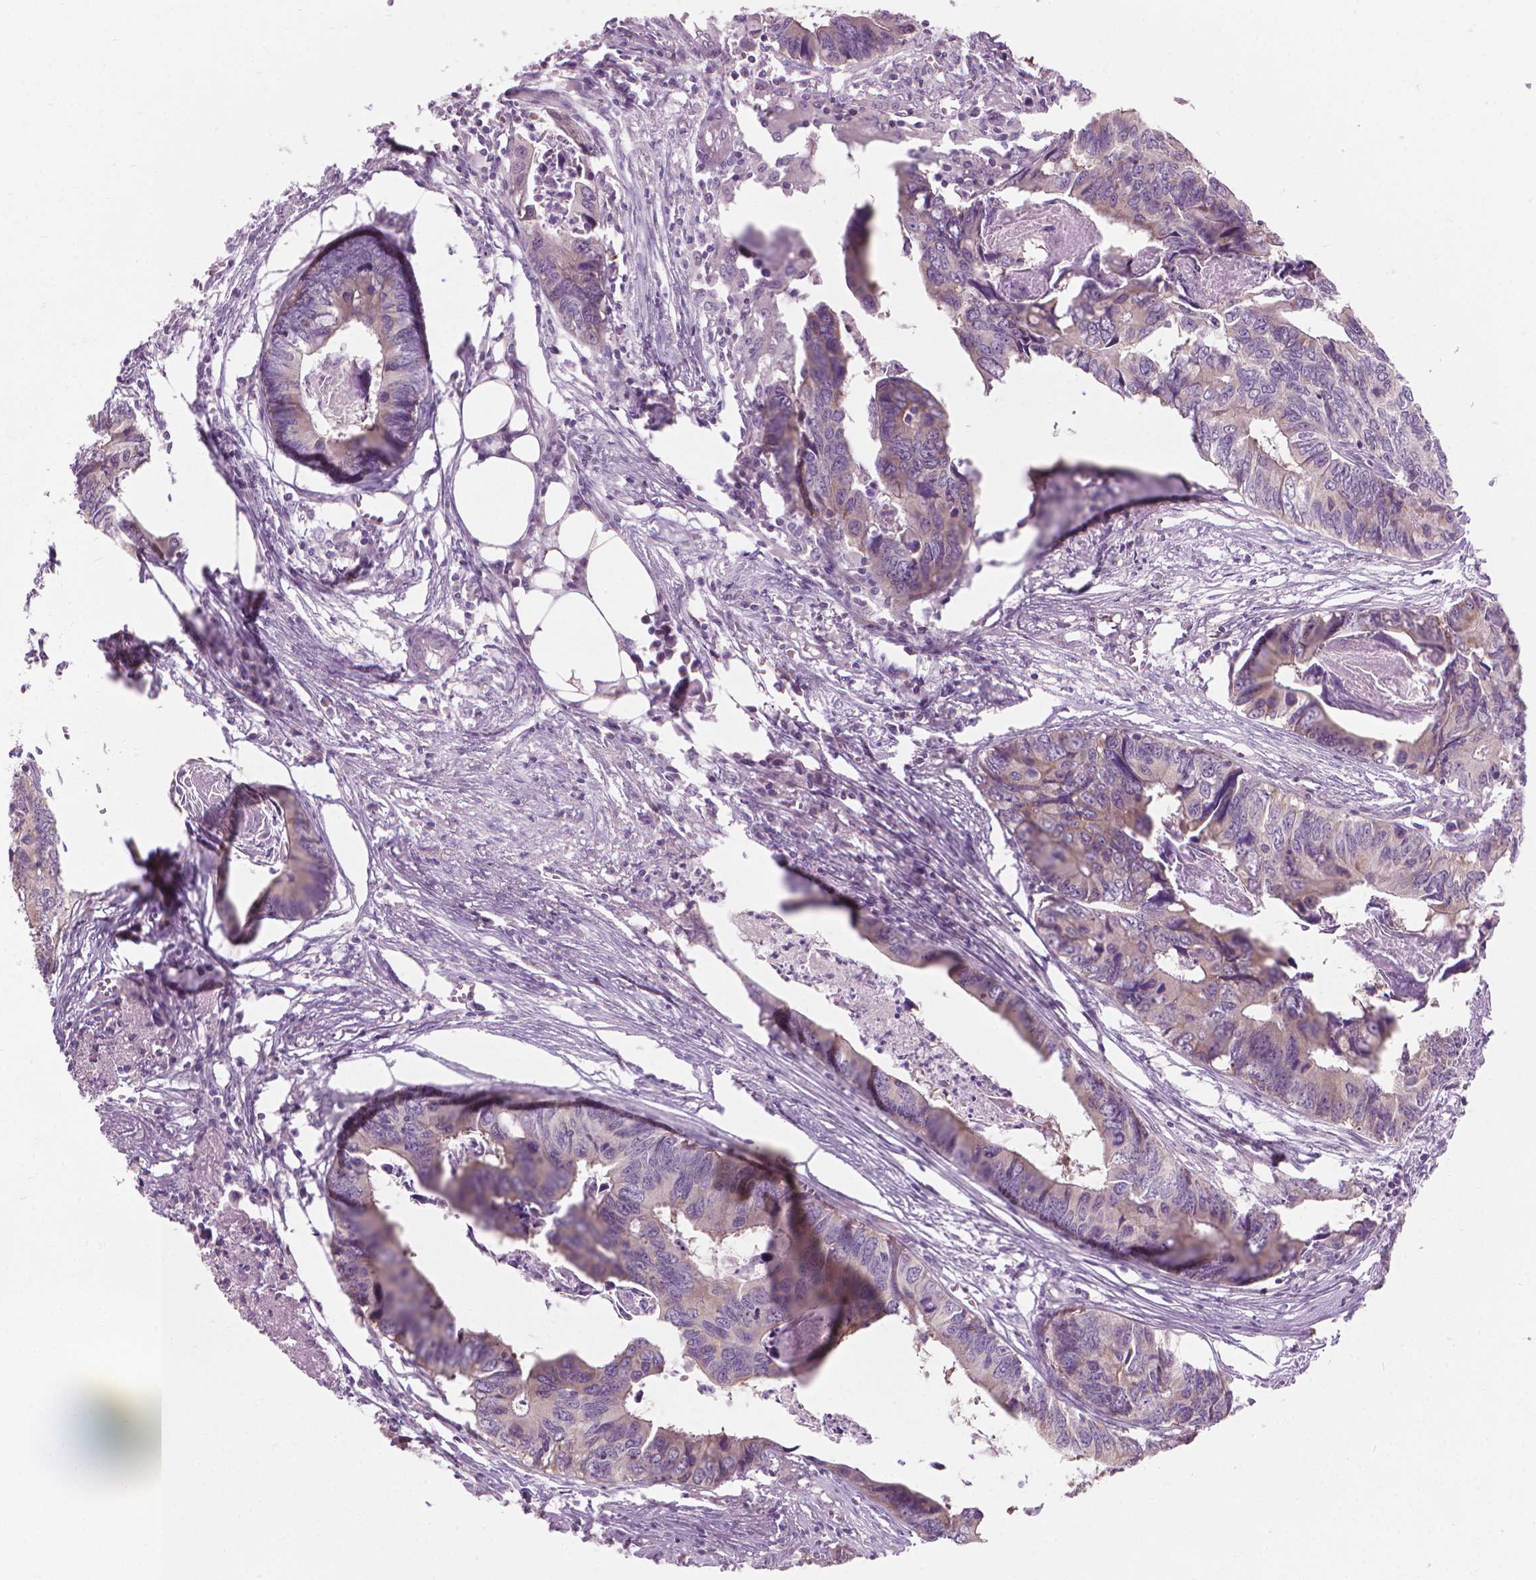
{"staining": {"intensity": "weak", "quantity": "25%-75%", "location": "cytoplasmic/membranous"}, "tissue": "colorectal cancer", "cell_type": "Tumor cells", "image_type": "cancer", "snomed": [{"axis": "morphology", "description": "Adenocarcinoma, NOS"}, {"axis": "topography", "description": "Colon"}], "caption": "Protein analysis of colorectal cancer tissue demonstrates weak cytoplasmic/membranous positivity in approximately 25%-75% of tumor cells.", "gene": "CFAP126", "patient": {"sex": "female", "age": 82}}